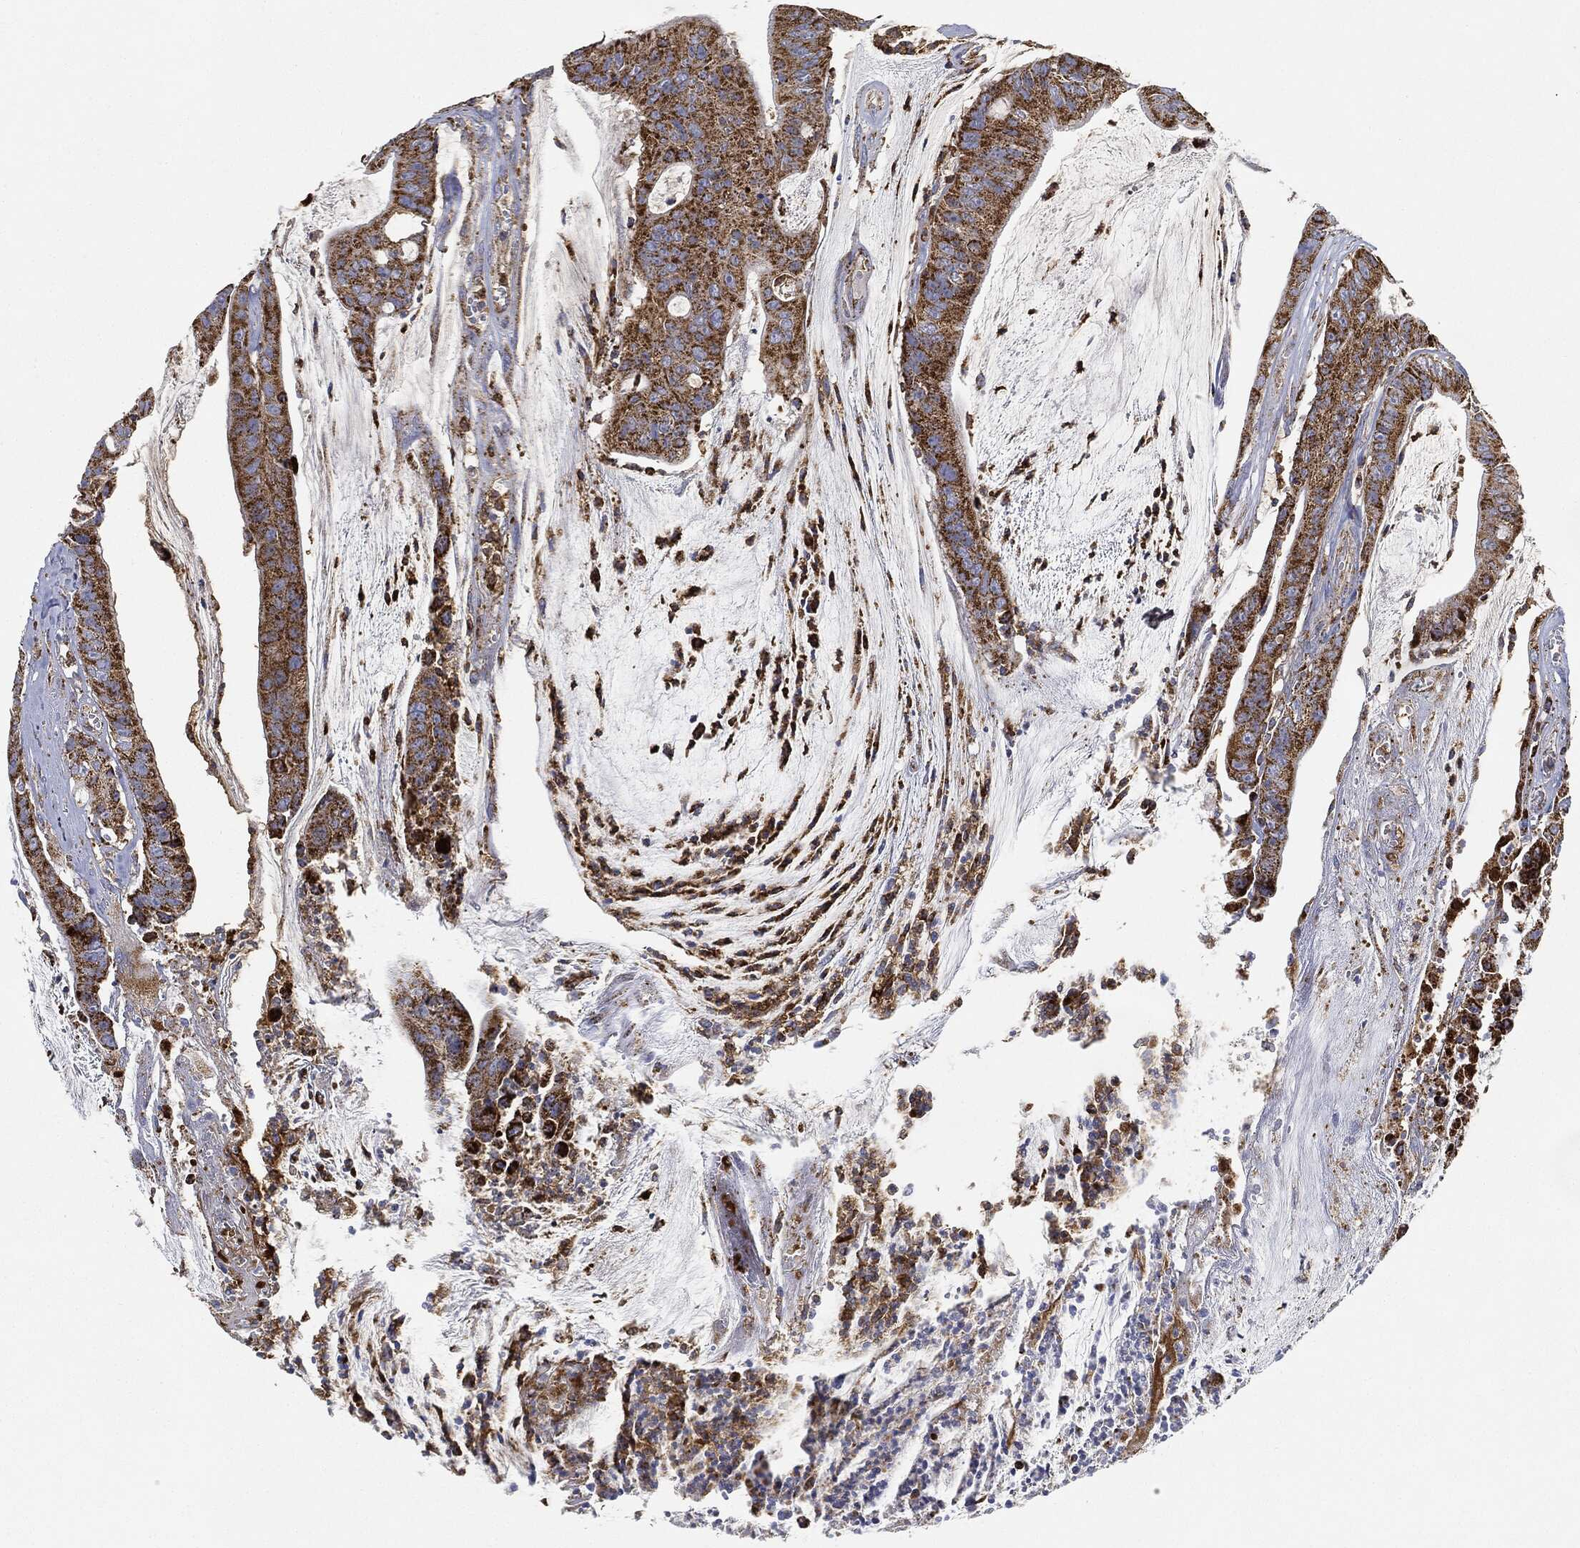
{"staining": {"intensity": "strong", "quantity": ">75%", "location": "cytoplasmic/membranous"}, "tissue": "colorectal cancer", "cell_type": "Tumor cells", "image_type": "cancer", "snomed": [{"axis": "morphology", "description": "Adenocarcinoma, NOS"}, {"axis": "topography", "description": "Colon"}], "caption": "Protein analysis of colorectal cancer tissue demonstrates strong cytoplasmic/membranous positivity in about >75% of tumor cells.", "gene": "CAPN15", "patient": {"sex": "female", "age": 69}}